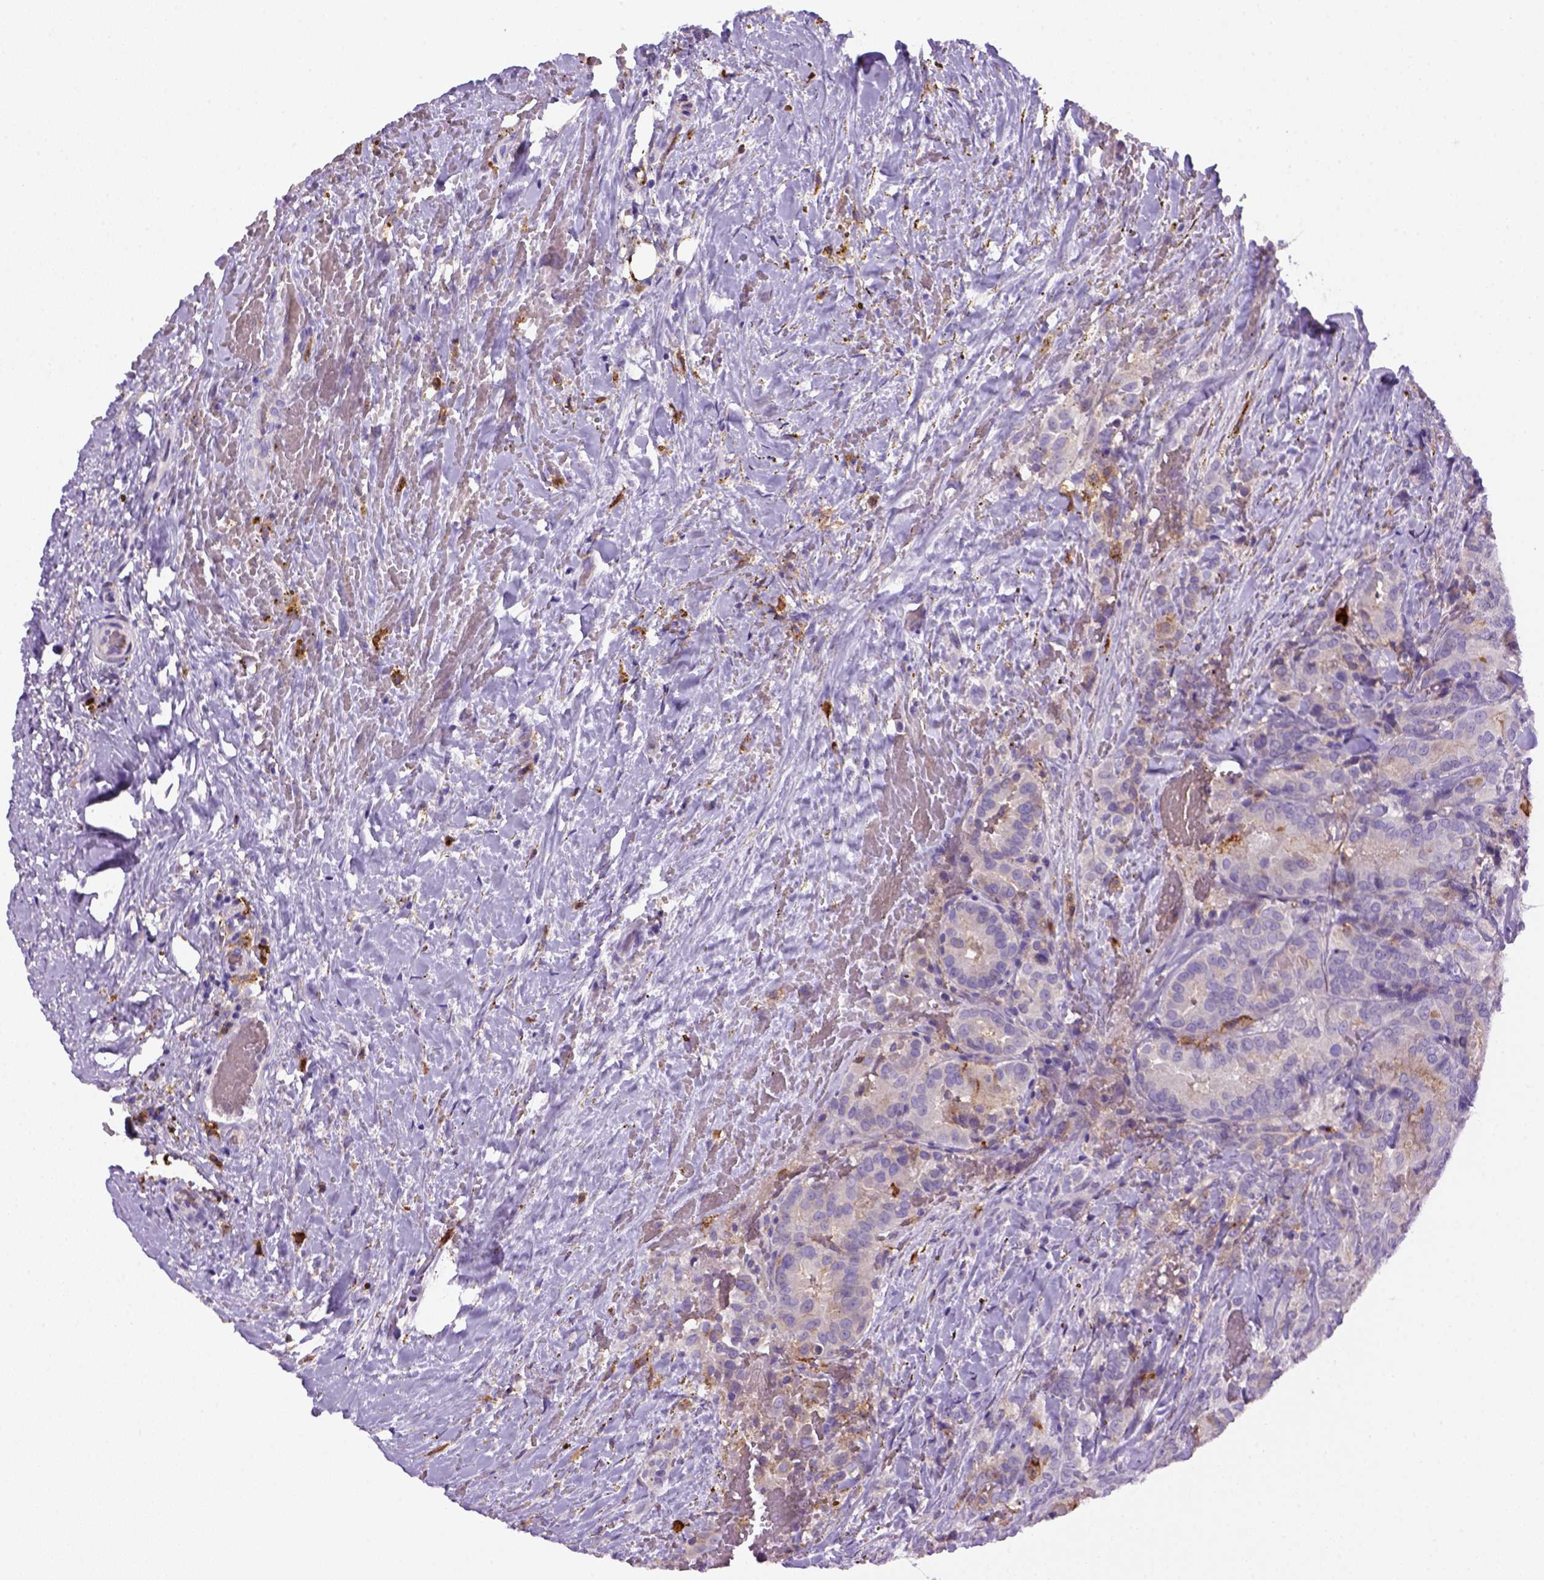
{"staining": {"intensity": "negative", "quantity": "none", "location": "none"}, "tissue": "thyroid cancer", "cell_type": "Tumor cells", "image_type": "cancer", "snomed": [{"axis": "morphology", "description": "Papillary adenocarcinoma, NOS"}, {"axis": "topography", "description": "Thyroid gland"}], "caption": "Thyroid papillary adenocarcinoma stained for a protein using IHC displays no staining tumor cells.", "gene": "CD14", "patient": {"sex": "male", "age": 61}}